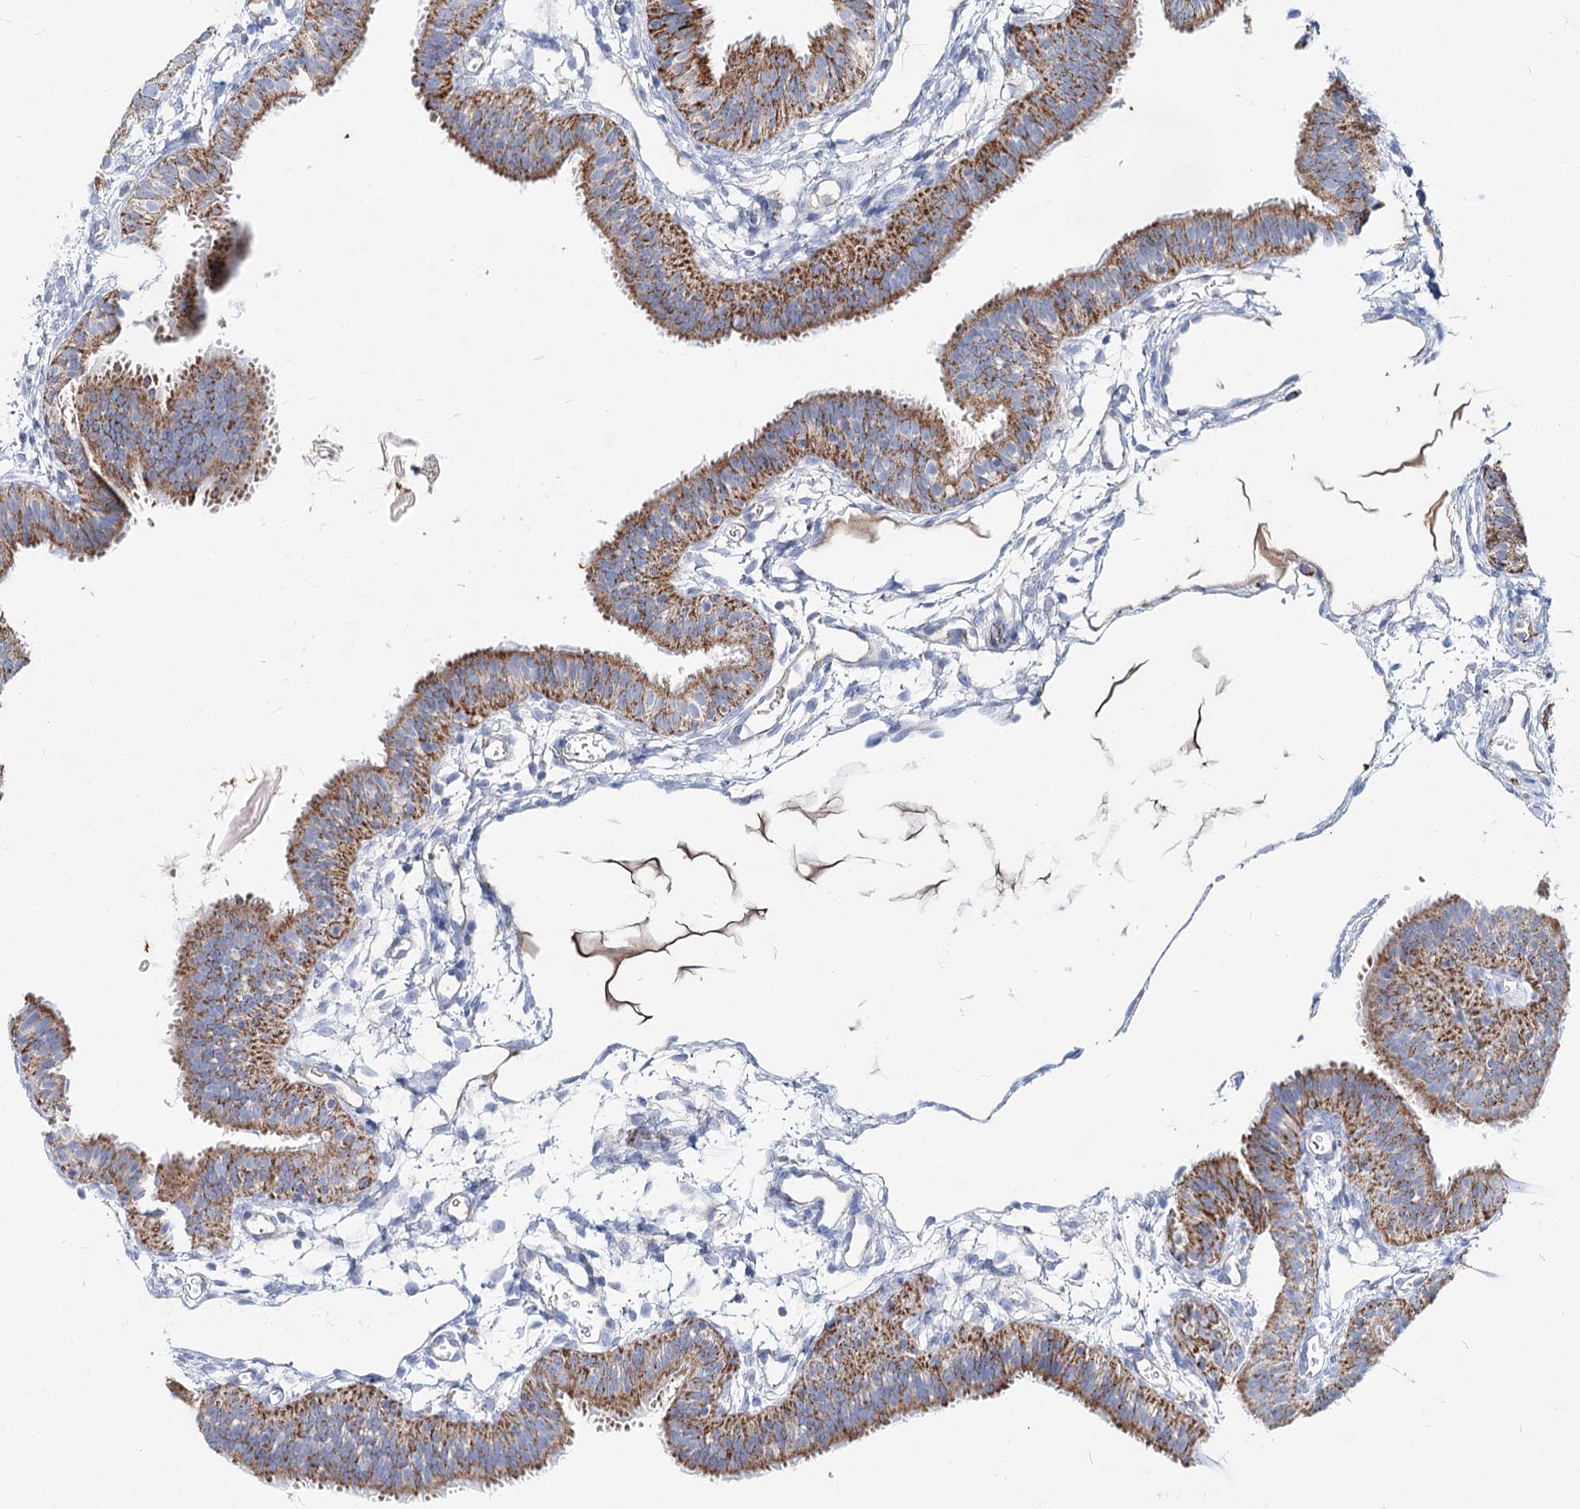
{"staining": {"intensity": "moderate", "quantity": ">75%", "location": "cytoplasmic/membranous"}, "tissue": "fallopian tube", "cell_type": "Glandular cells", "image_type": "normal", "snomed": [{"axis": "morphology", "description": "Normal tissue, NOS"}, {"axis": "topography", "description": "Fallopian tube"}], "caption": "A histopathology image of fallopian tube stained for a protein exhibits moderate cytoplasmic/membranous brown staining in glandular cells.", "gene": "MCCC2", "patient": {"sex": "female", "age": 35}}